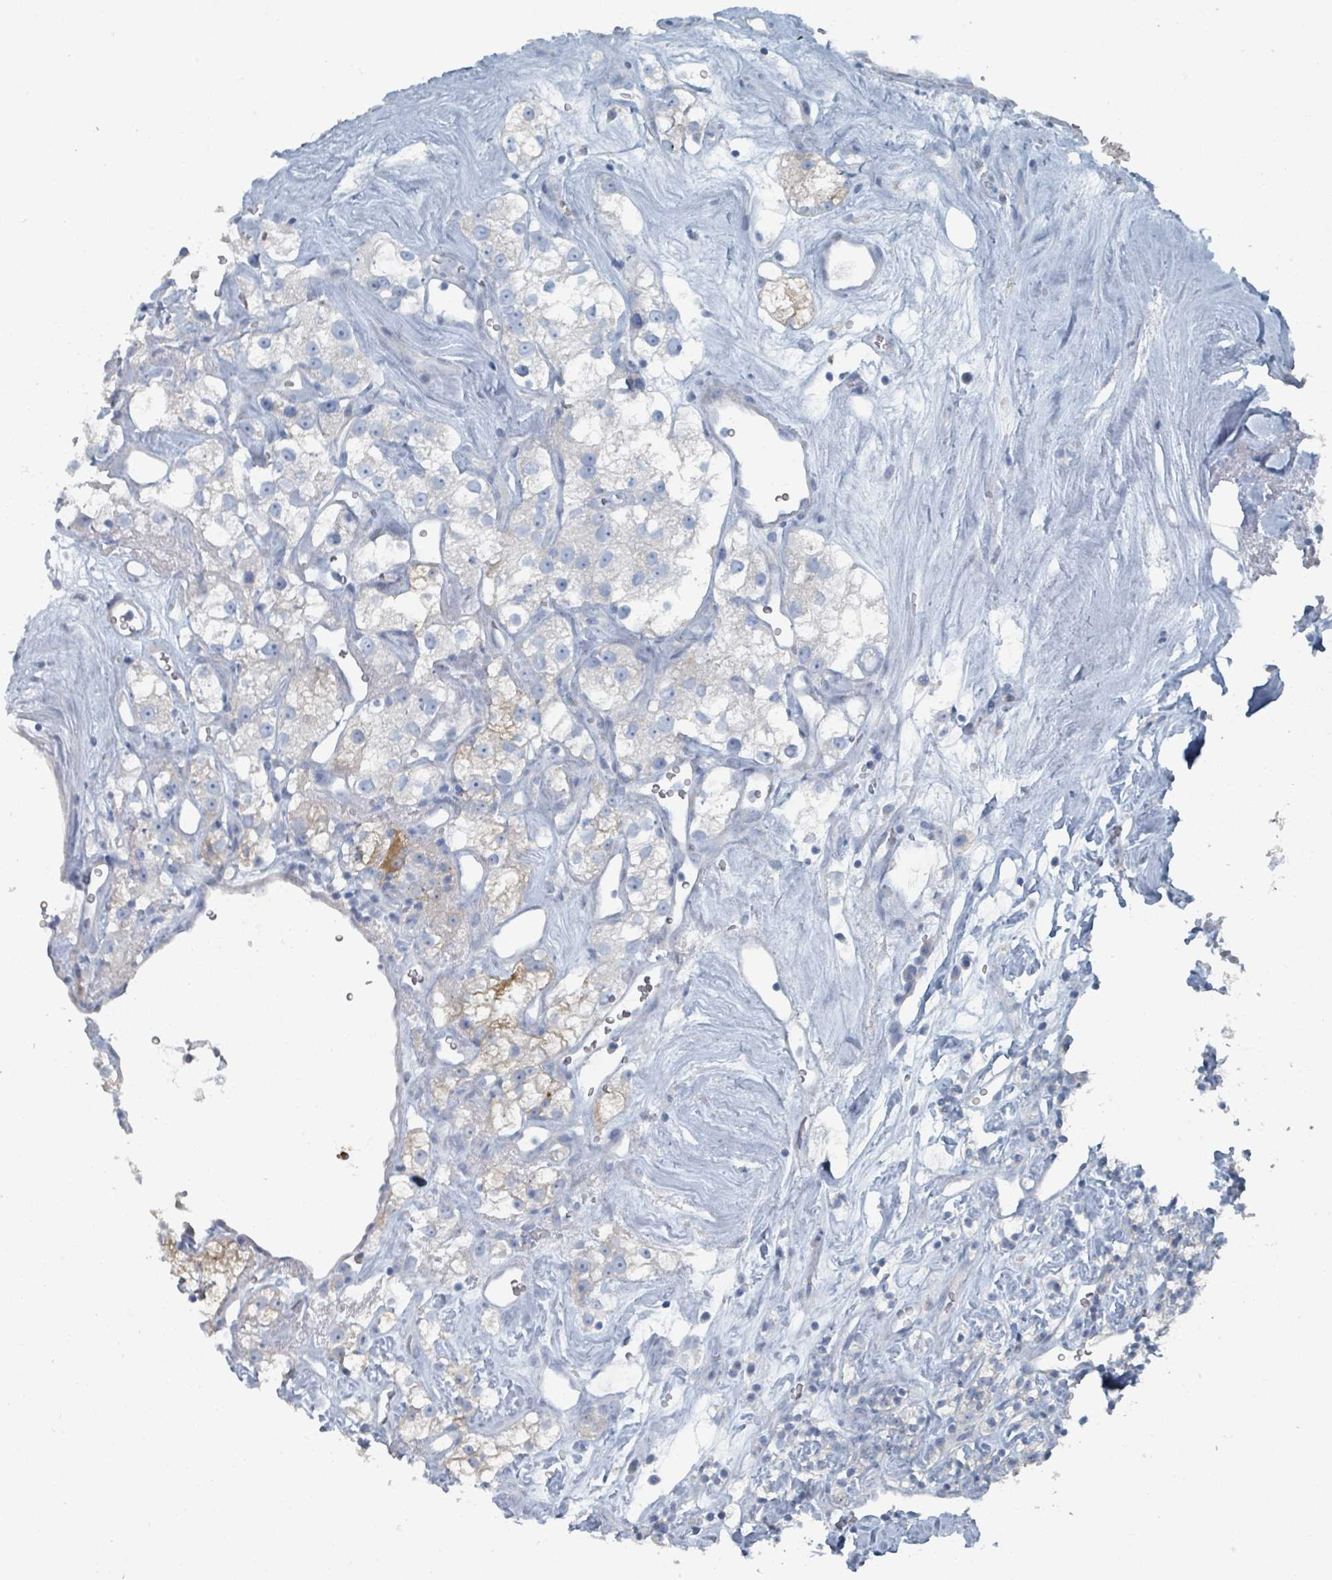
{"staining": {"intensity": "weak", "quantity": "<25%", "location": "cytoplasmic/membranous"}, "tissue": "renal cancer", "cell_type": "Tumor cells", "image_type": "cancer", "snomed": [{"axis": "morphology", "description": "Adenocarcinoma, NOS"}, {"axis": "topography", "description": "Kidney"}], "caption": "A micrograph of human renal cancer is negative for staining in tumor cells.", "gene": "GAMT", "patient": {"sex": "male", "age": 77}}